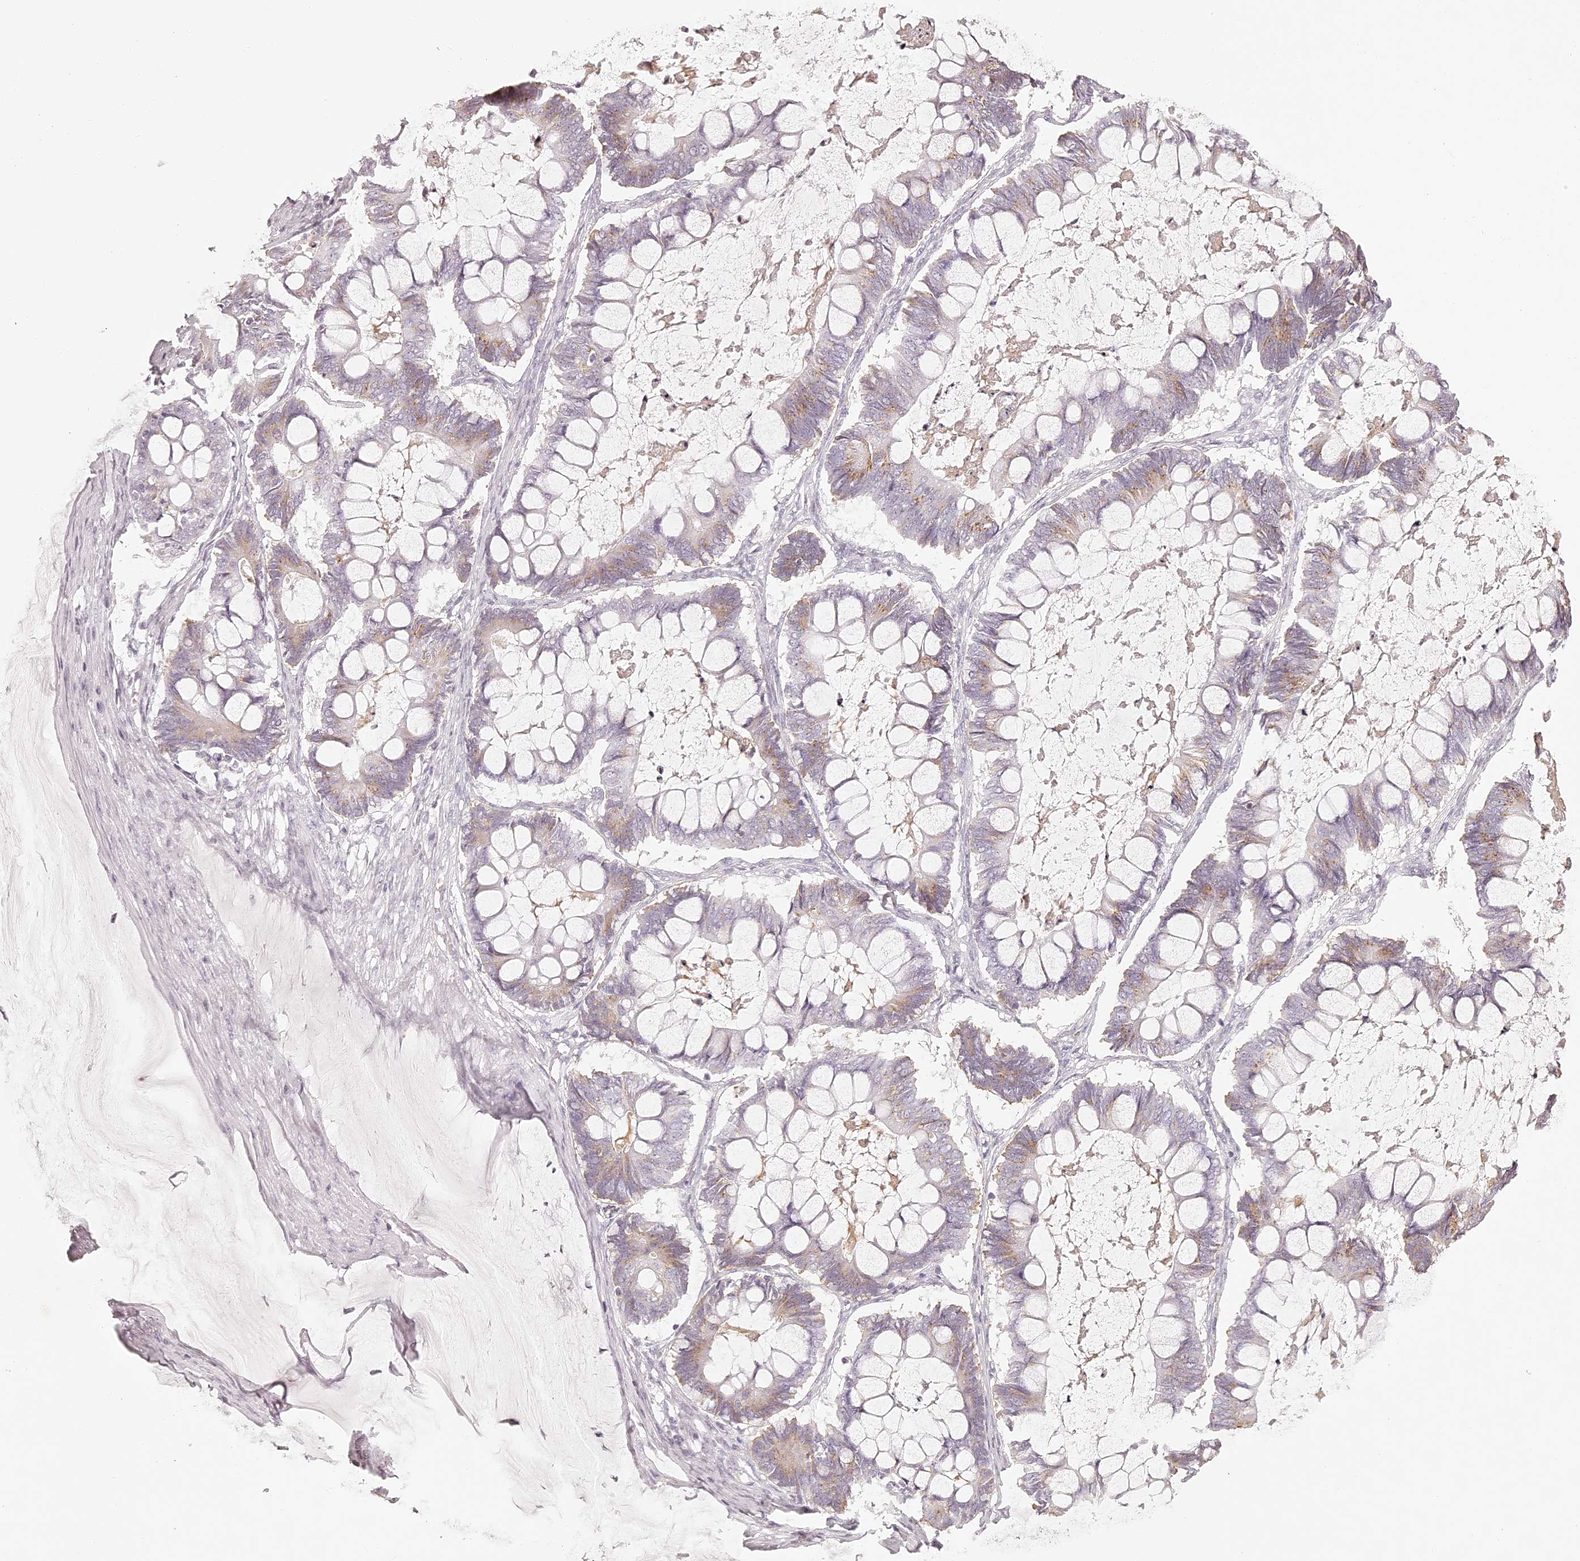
{"staining": {"intensity": "moderate", "quantity": "25%-75%", "location": "cytoplasmic/membranous"}, "tissue": "ovarian cancer", "cell_type": "Tumor cells", "image_type": "cancer", "snomed": [{"axis": "morphology", "description": "Cystadenocarcinoma, mucinous, NOS"}, {"axis": "topography", "description": "Ovary"}], "caption": "The photomicrograph demonstrates immunohistochemical staining of ovarian cancer. There is moderate cytoplasmic/membranous staining is seen in about 25%-75% of tumor cells. (DAB (3,3'-diaminobenzidine) IHC with brightfield microscopy, high magnification).", "gene": "ELAPOR1", "patient": {"sex": "female", "age": 61}}